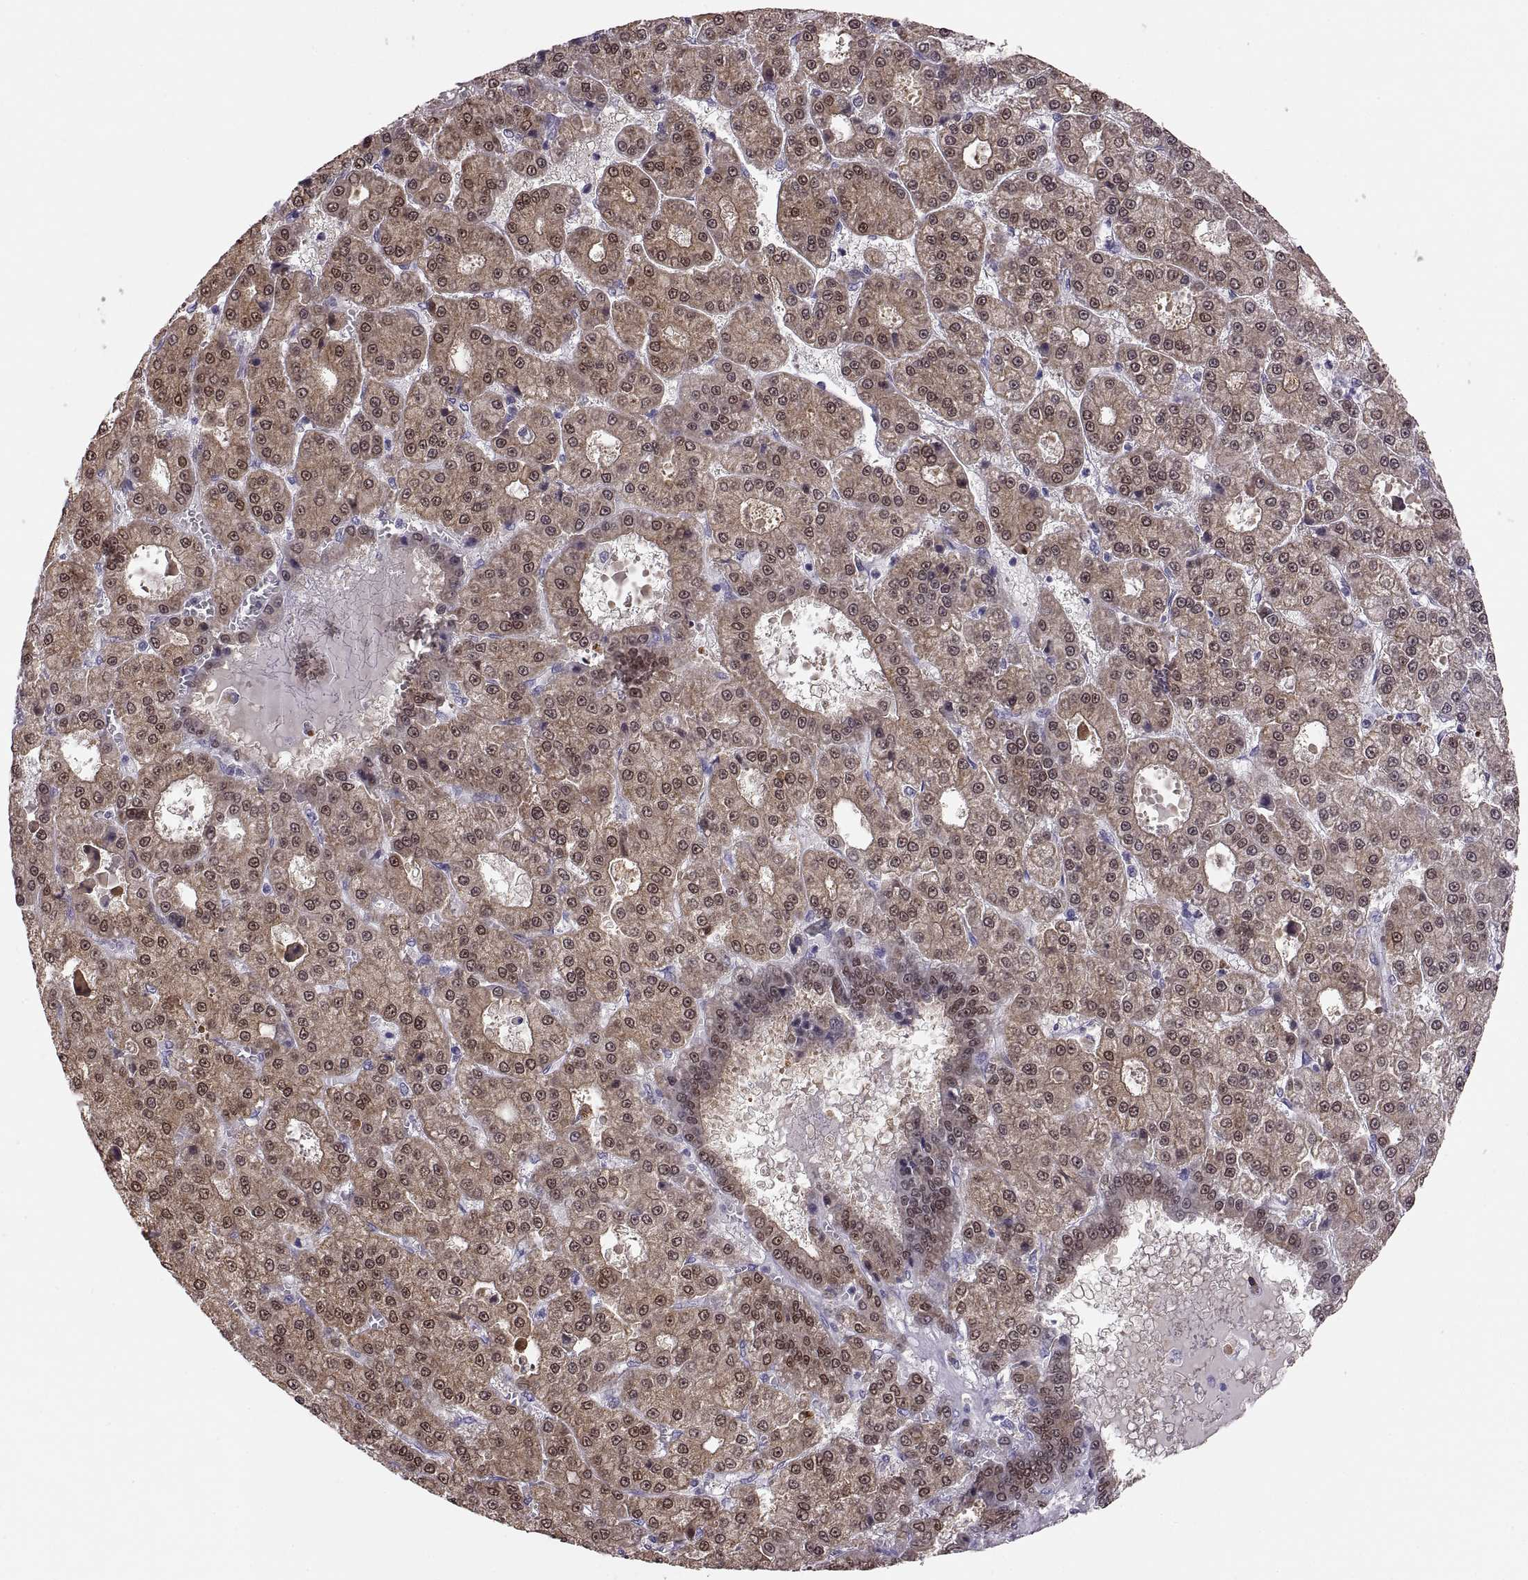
{"staining": {"intensity": "moderate", "quantity": ">75%", "location": "cytoplasmic/membranous,nuclear"}, "tissue": "liver cancer", "cell_type": "Tumor cells", "image_type": "cancer", "snomed": [{"axis": "morphology", "description": "Carcinoma, Hepatocellular, NOS"}, {"axis": "topography", "description": "Liver"}], "caption": "This is an image of IHC staining of liver cancer, which shows moderate positivity in the cytoplasmic/membranous and nuclear of tumor cells.", "gene": "ADH6", "patient": {"sex": "male", "age": 70}}